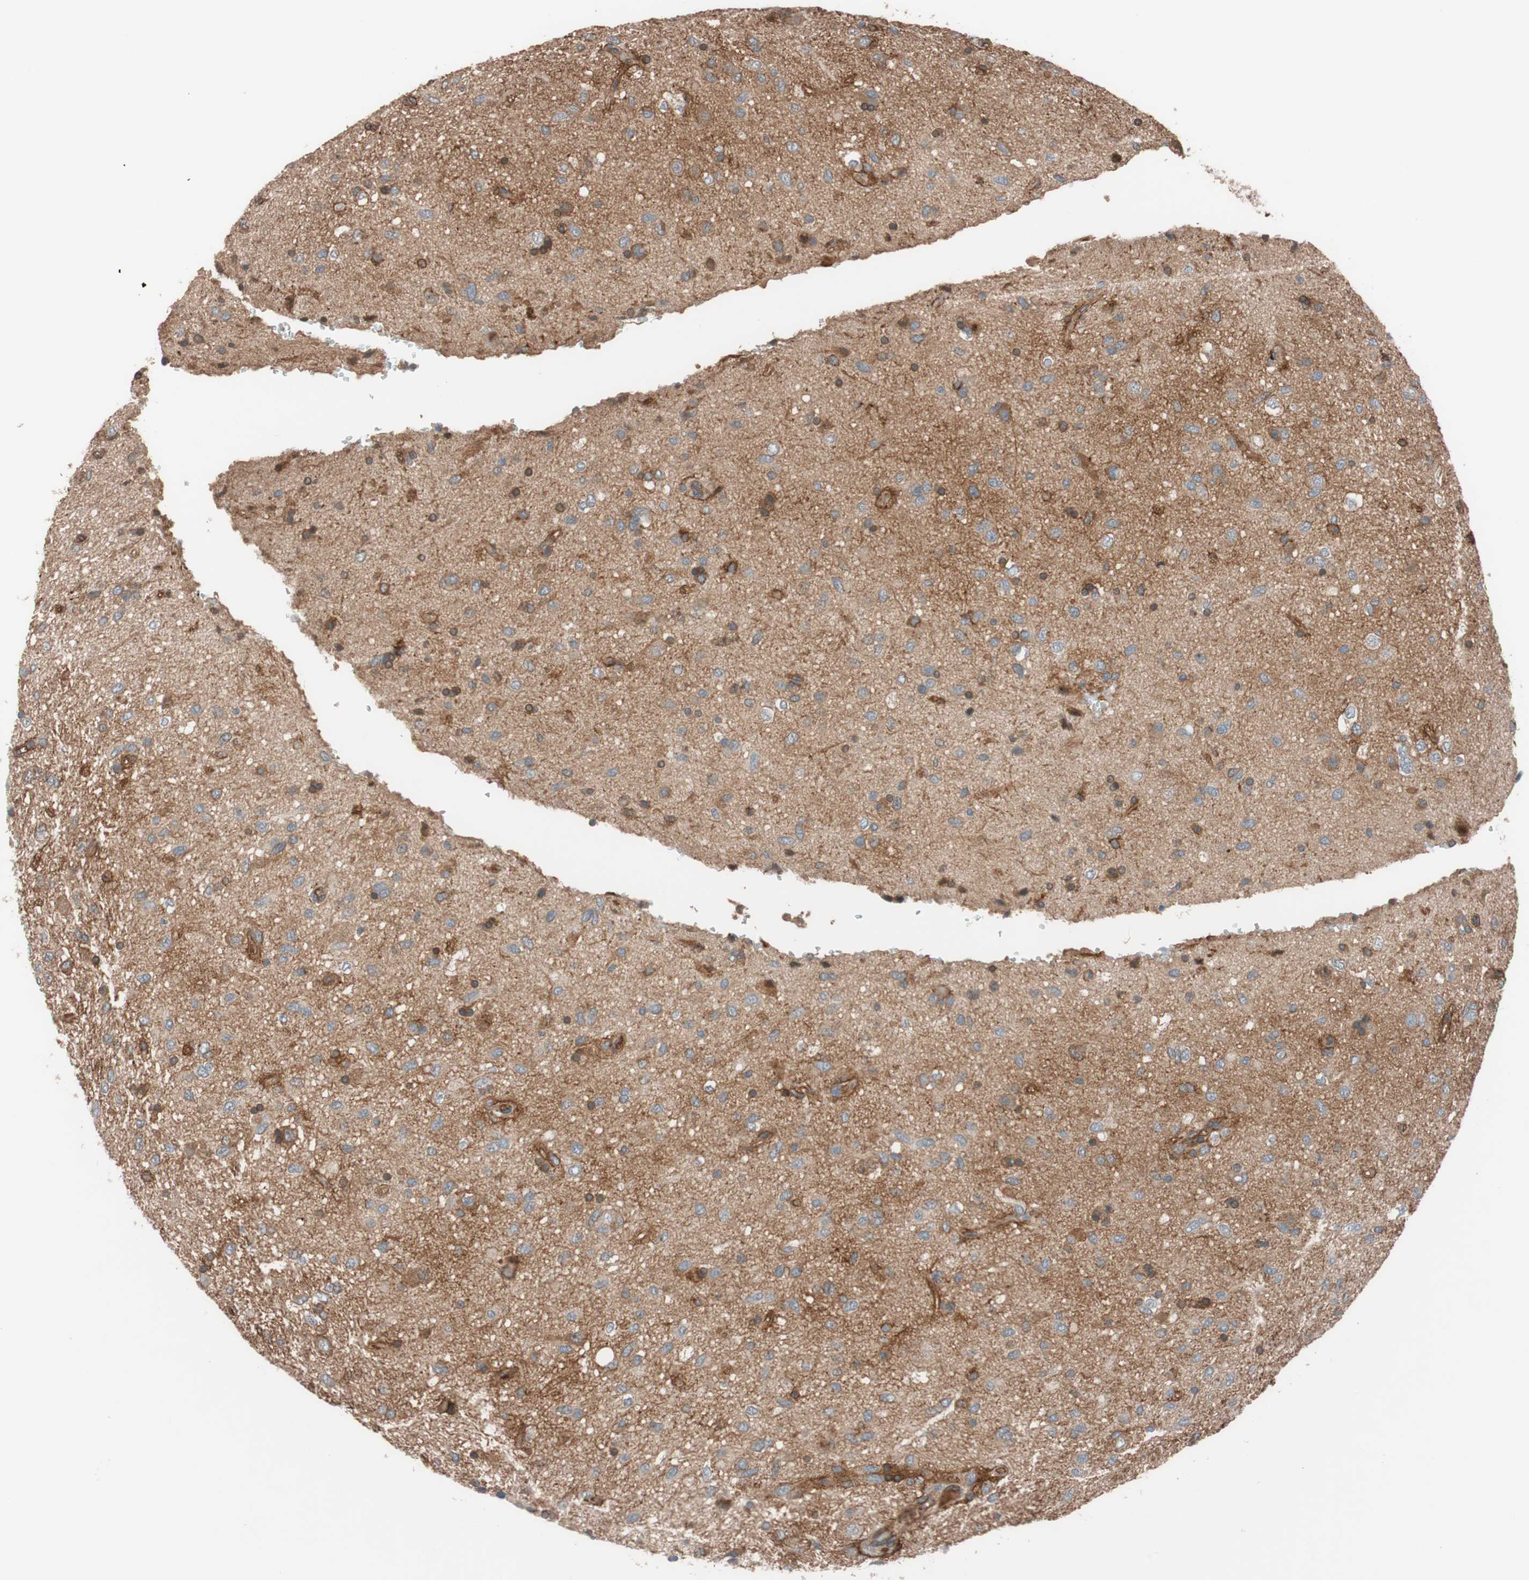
{"staining": {"intensity": "moderate", "quantity": ">75%", "location": "cytoplasmic/membranous"}, "tissue": "glioma", "cell_type": "Tumor cells", "image_type": "cancer", "snomed": [{"axis": "morphology", "description": "Glioma, malignant, Low grade"}, {"axis": "topography", "description": "Brain"}], "caption": "The photomicrograph reveals a brown stain indicating the presence of a protein in the cytoplasmic/membranous of tumor cells in malignant glioma (low-grade).", "gene": "SDC4", "patient": {"sex": "male", "age": 77}}